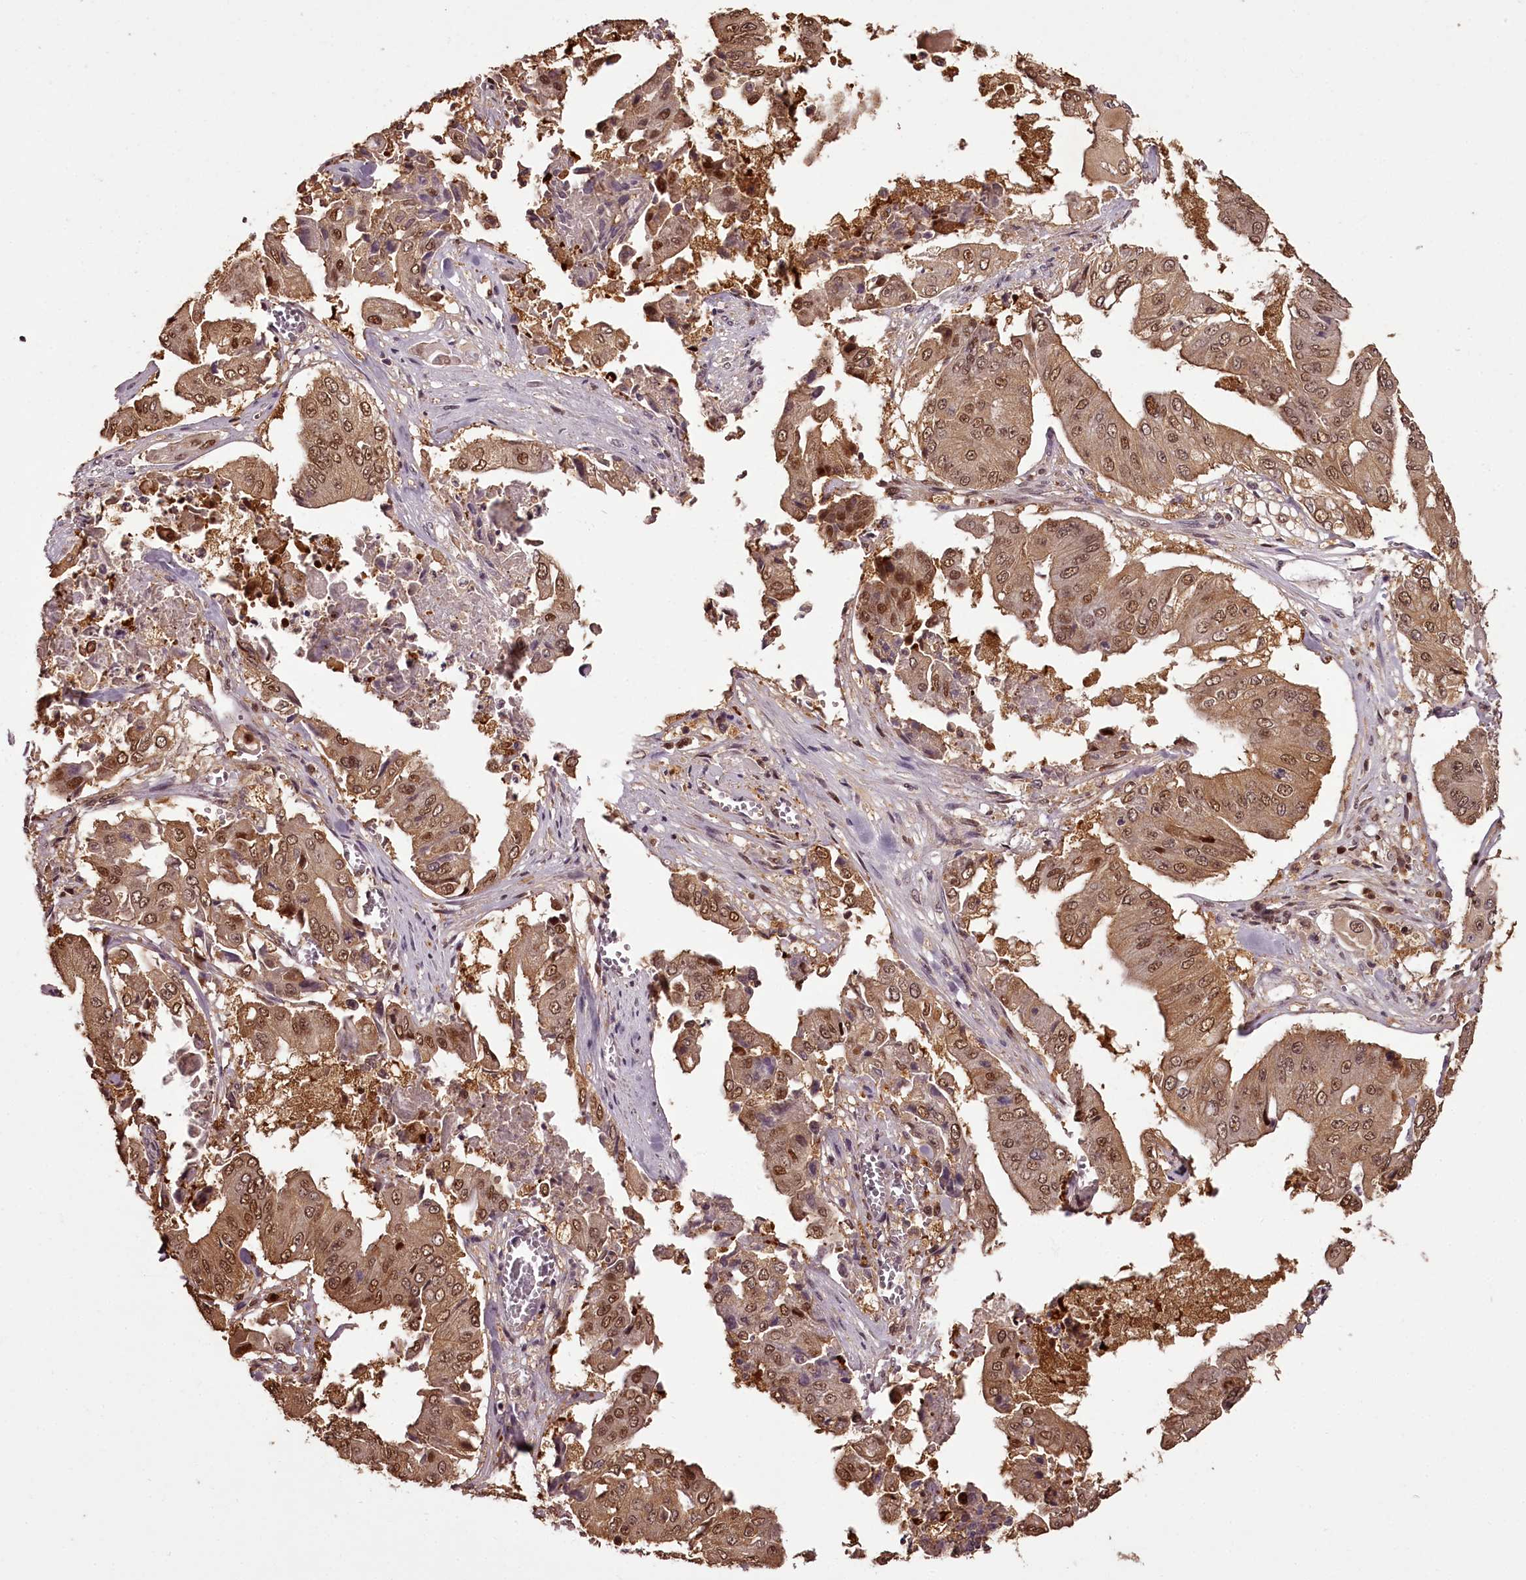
{"staining": {"intensity": "moderate", "quantity": ">75%", "location": "cytoplasmic/membranous,nuclear"}, "tissue": "pancreatic cancer", "cell_type": "Tumor cells", "image_type": "cancer", "snomed": [{"axis": "morphology", "description": "Adenocarcinoma, NOS"}, {"axis": "topography", "description": "Pancreas"}], "caption": "An image of adenocarcinoma (pancreatic) stained for a protein exhibits moderate cytoplasmic/membranous and nuclear brown staining in tumor cells. (Brightfield microscopy of DAB IHC at high magnification).", "gene": "NPRL2", "patient": {"sex": "female", "age": 77}}